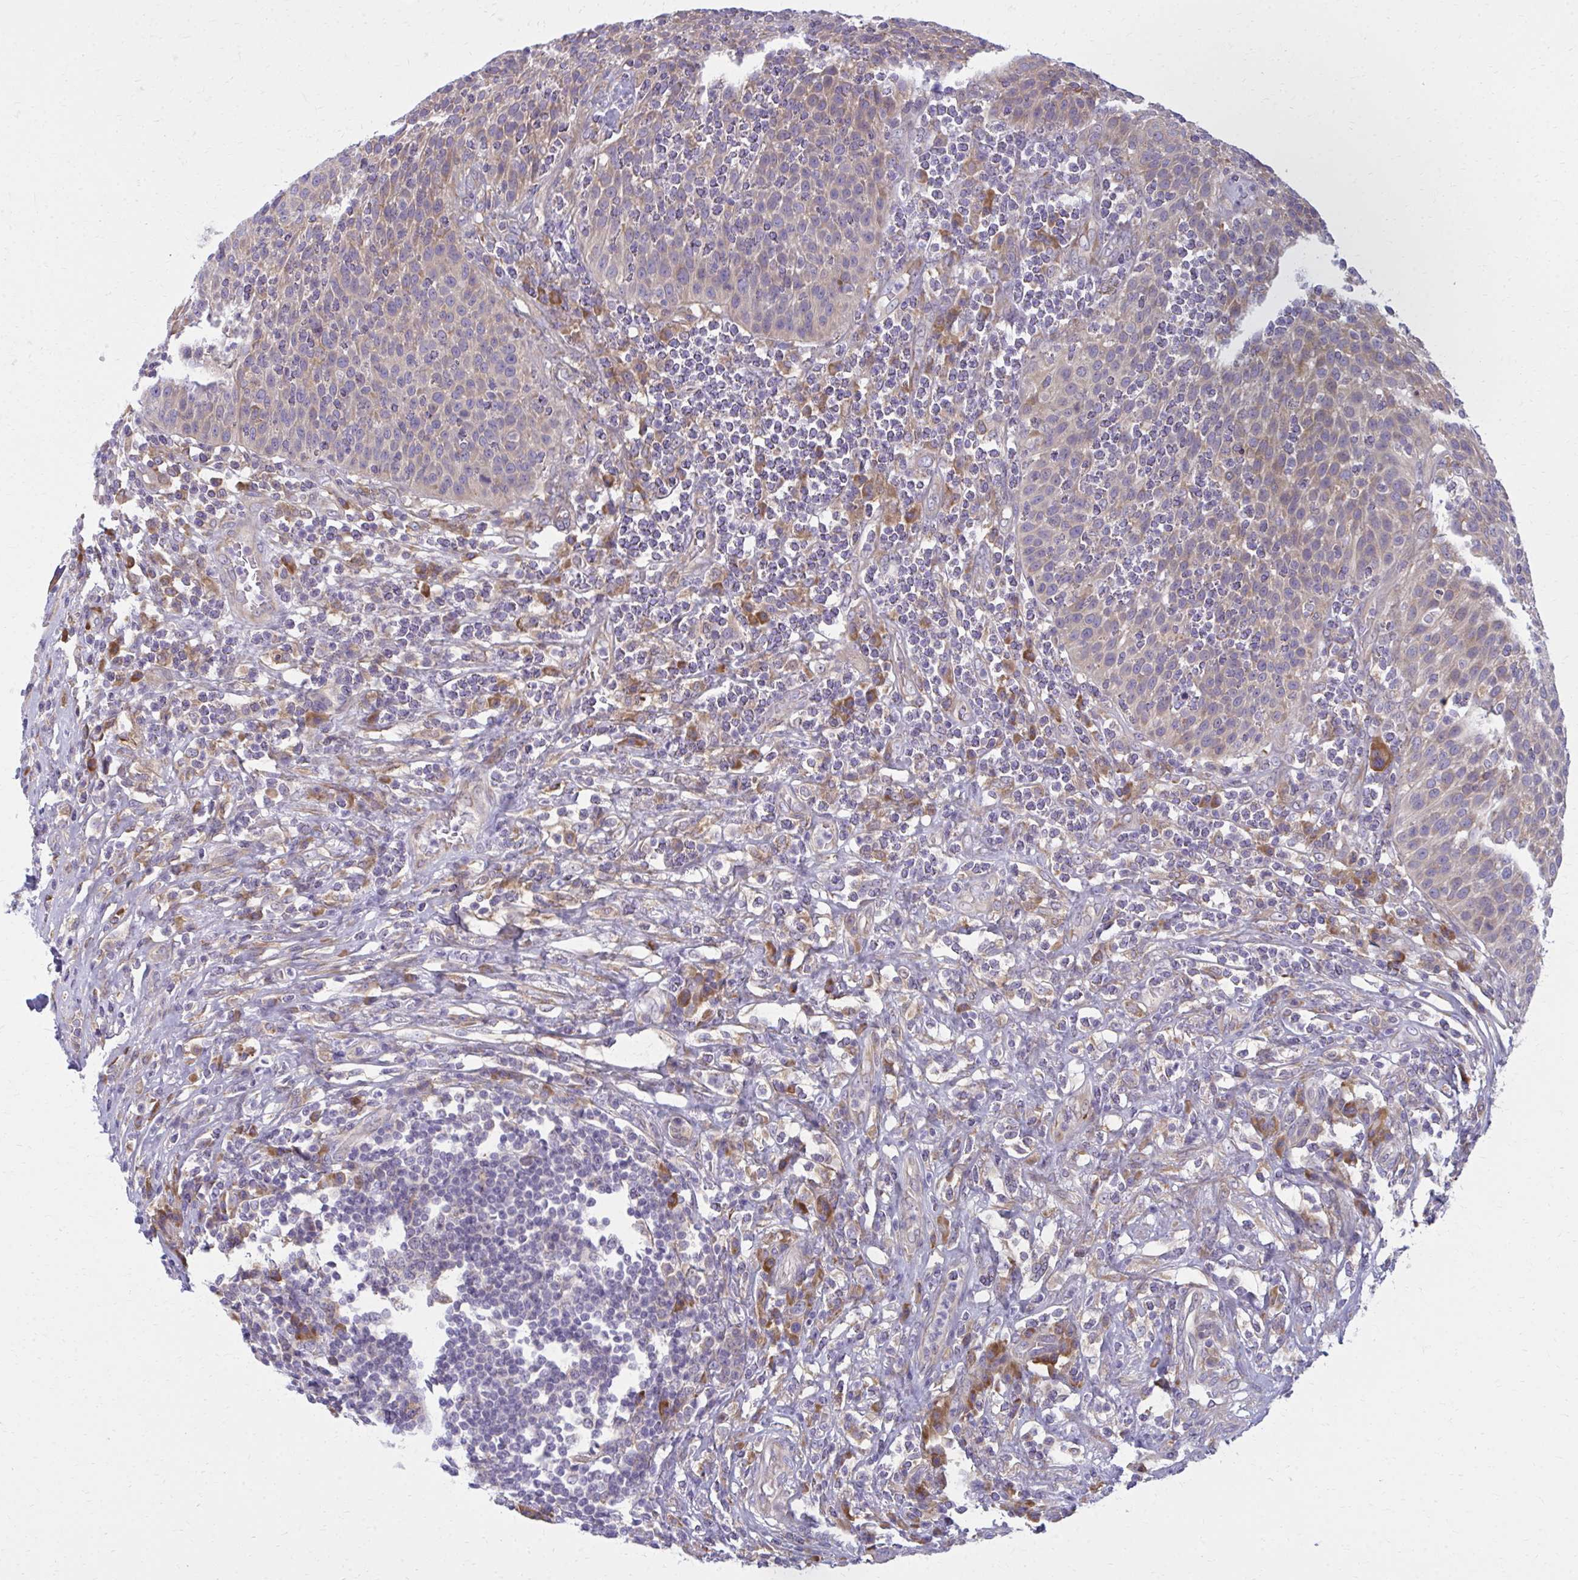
{"staining": {"intensity": "weak", "quantity": "<25%", "location": "cytoplasmic/membranous"}, "tissue": "urothelial cancer", "cell_type": "Tumor cells", "image_type": "cancer", "snomed": [{"axis": "morphology", "description": "Urothelial carcinoma, High grade"}, {"axis": "topography", "description": "Urinary bladder"}], "caption": "Urothelial cancer was stained to show a protein in brown. There is no significant staining in tumor cells.", "gene": "CEMP1", "patient": {"sex": "female", "age": 70}}